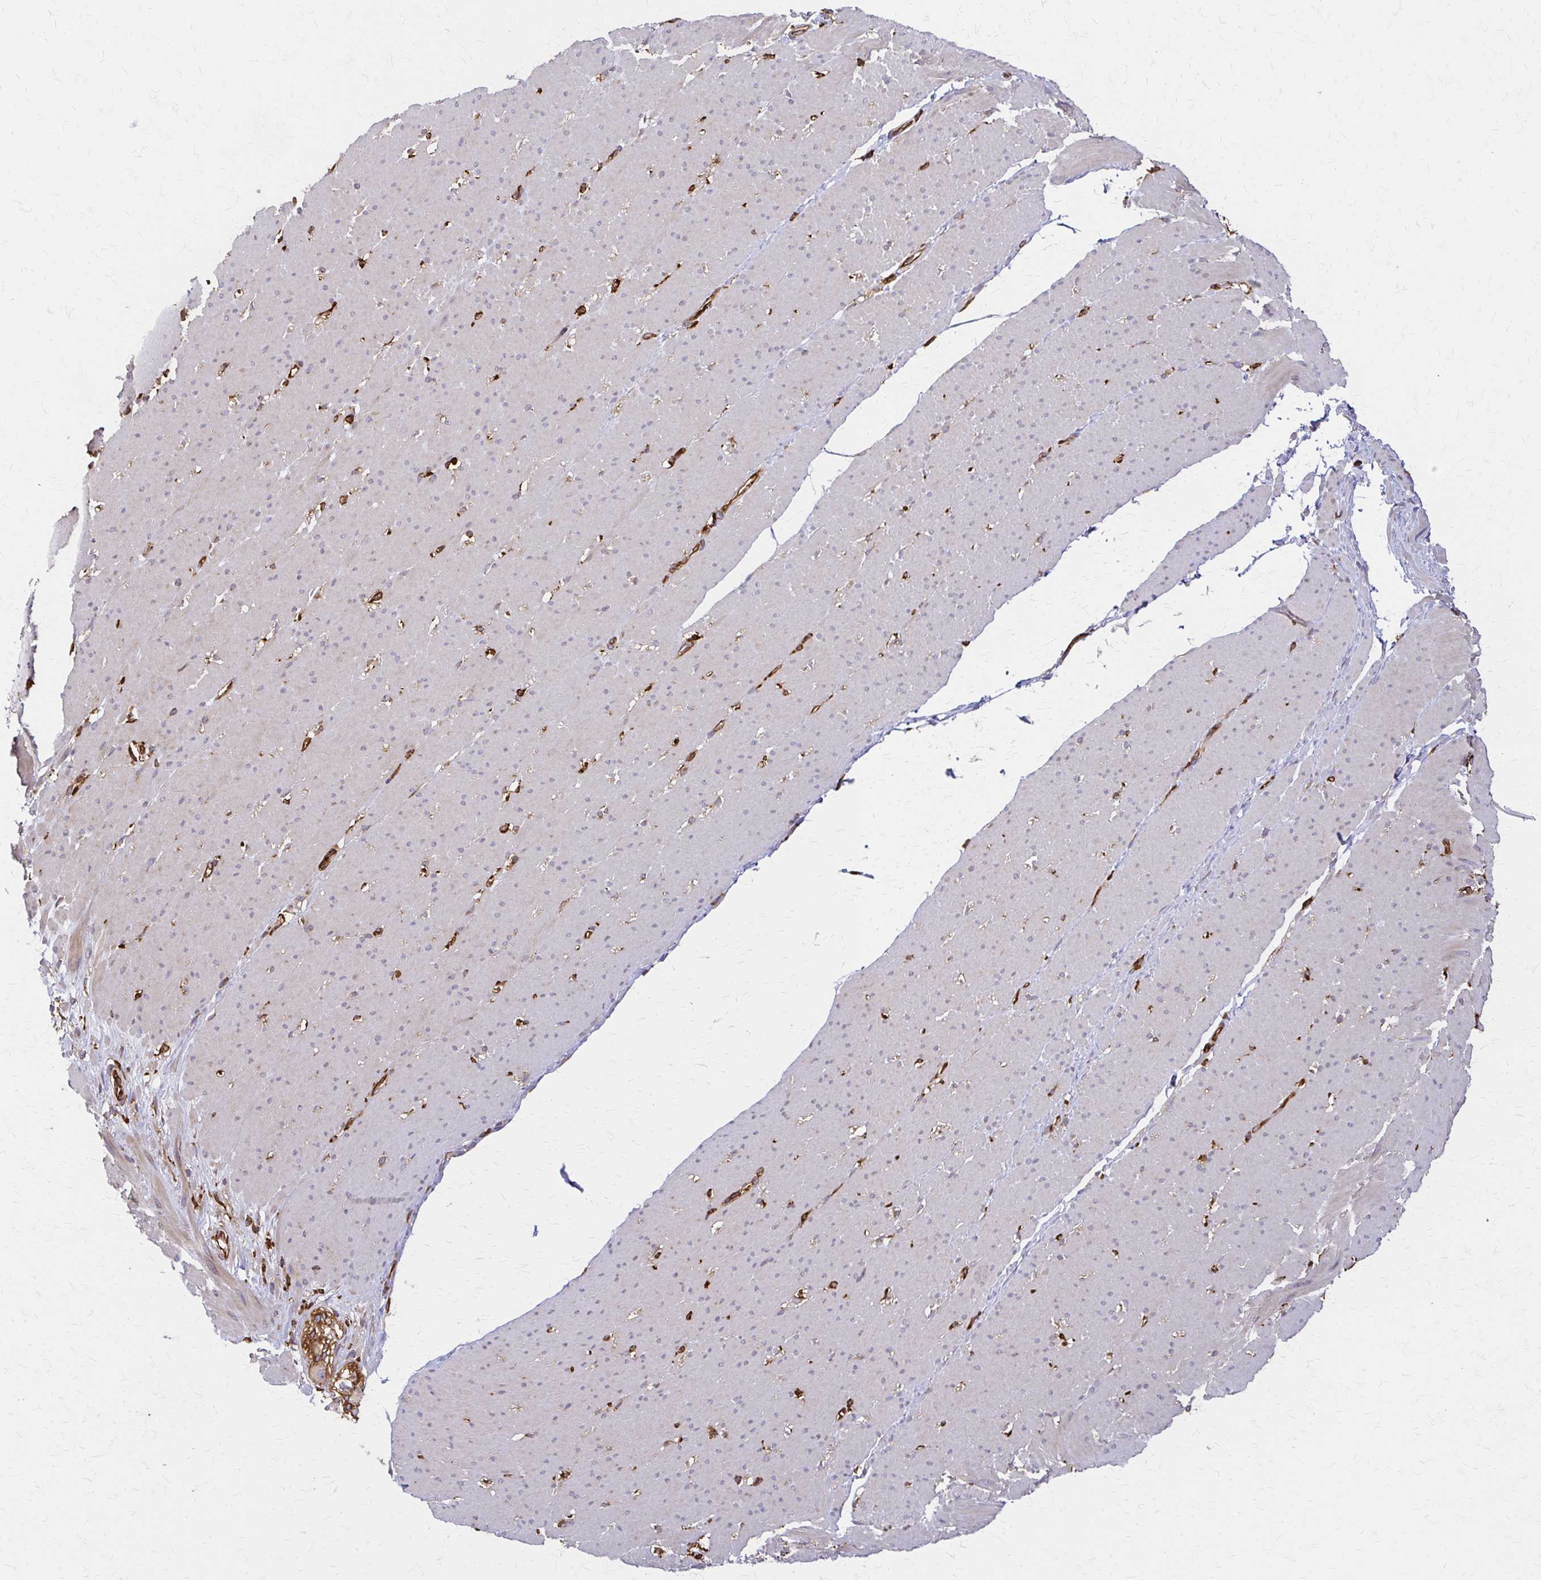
{"staining": {"intensity": "moderate", "quantity": "25%-75%", "location": "cytoplasmic/membranous"}, "tissue": "smooth muscle", "cell_type": "Smooth muscle cells", "image_type": "normal", "snomed": [{"axis": "morphology", "description": "Normal tissue, NOS"}, {"axis": "topography", "description": "Smooth muscle"}, {"axis": "topography", "description": "Rectum"}], "caption": "High-power microscopy captured an immunohistochemistry photomicrograph of normal smooth muscle, revealing moderate cytoplasmic/membranous staining in approximately 25%-75% of smooth muscle cells.", "gene": "WASF2", "patient": {"sex": "male", "age": 53}}